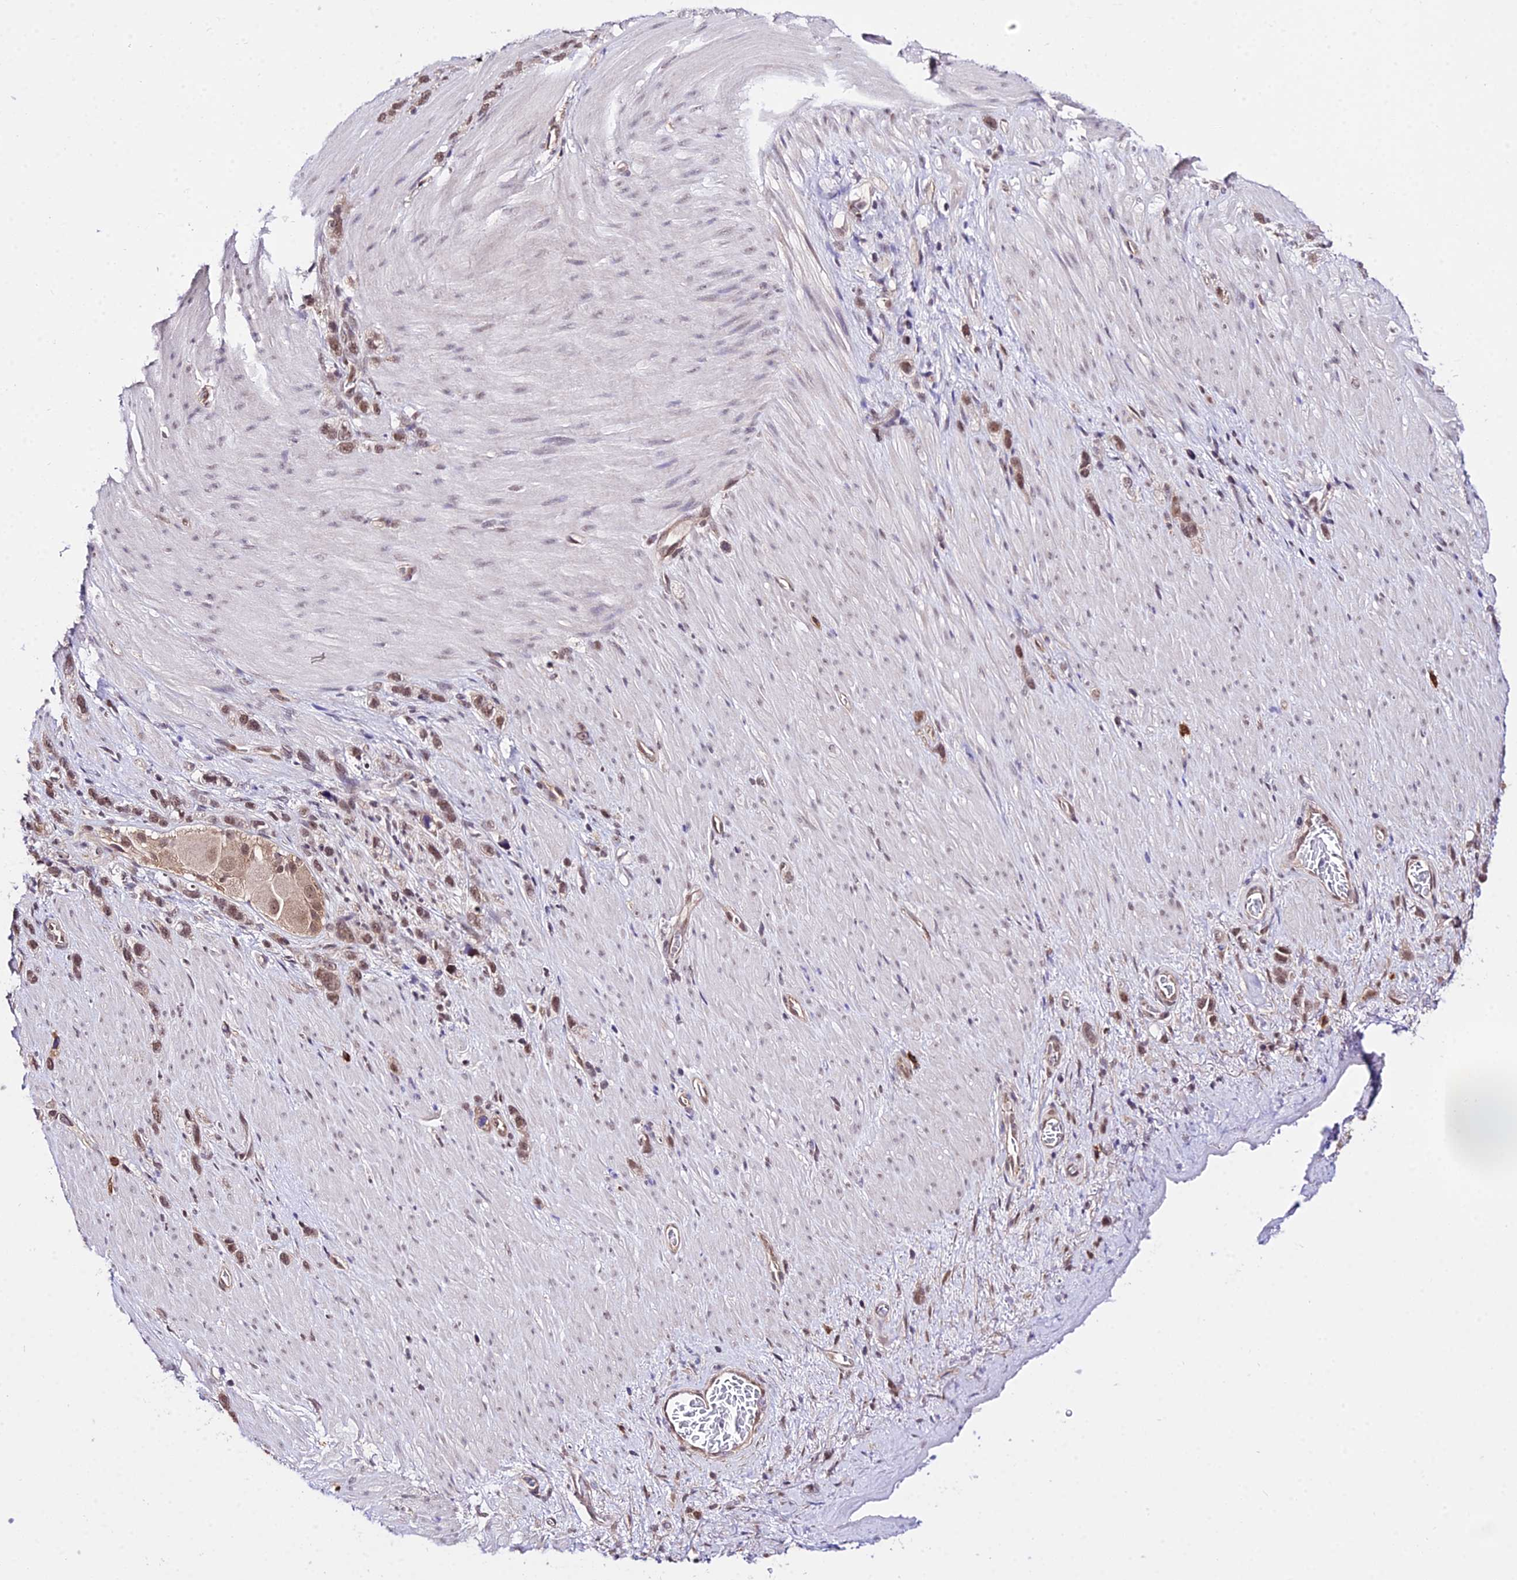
{"staining": {"intensity": "weak", "quantity": "25%-75%", "location": "nuclear"}, "tissue": "stomach cancer", "cell_type": "Tumor cells", "image_type": "cancer", "snomed": [{"axis": "morphology", "description": "Adenocarcinoma, NOS"}, {"axis": "topography", "description": "Stomach"}], "caption": "Protein staining displays weak nuclear positivity in about 25%-75% of tumor cells in adenocarcinoma (stomach).", "gene": "POLR2I", "patient": {"sex": "female", "age": 65}}